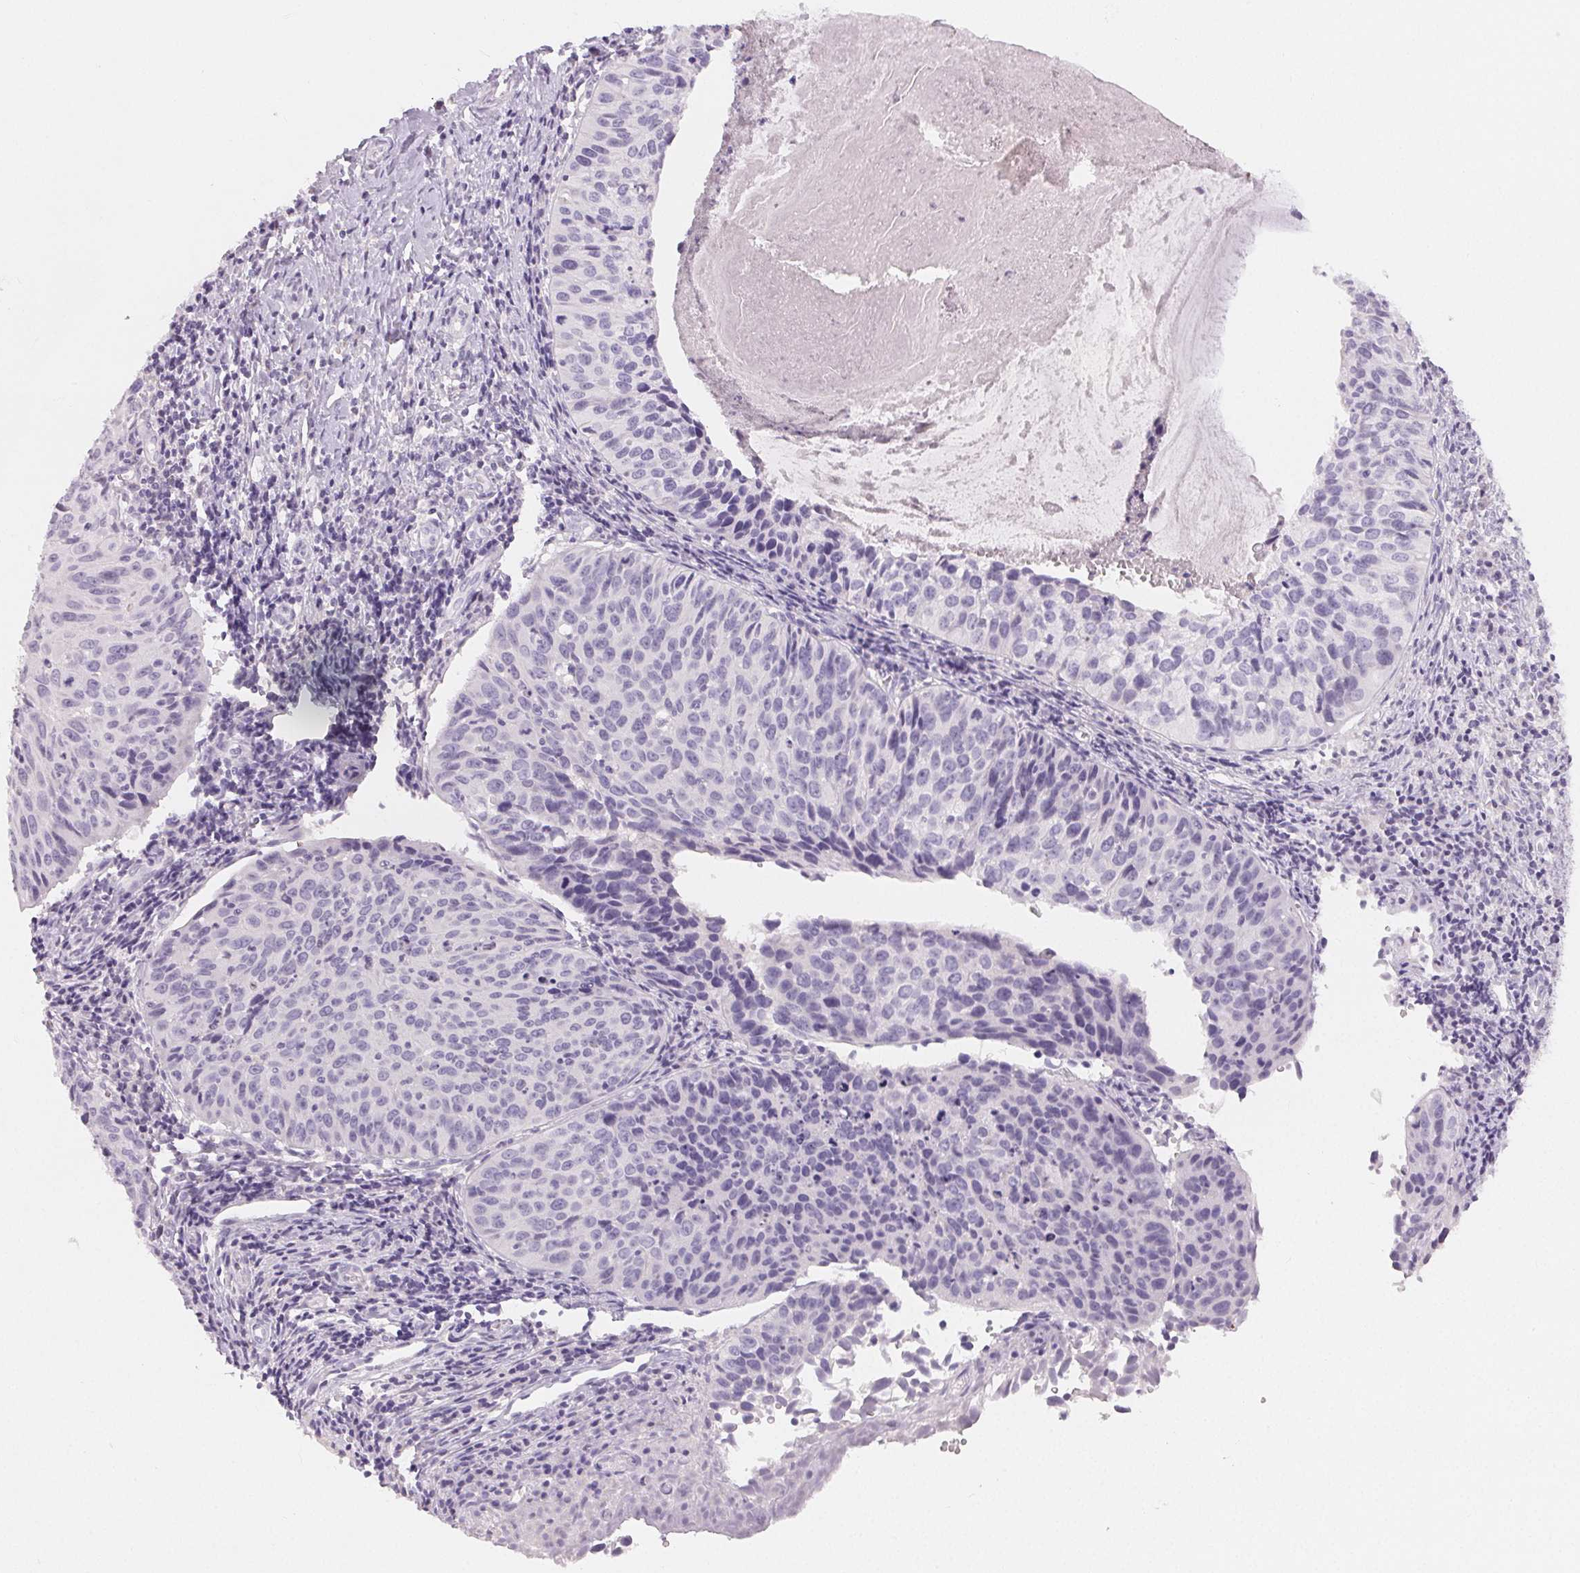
{"staining": {"intensity": "negative", "quantity": "none", "location": "none"}, "tissue": "cervical cancer", "cell_type": "Tumor cells", "image_type": "cancer", "snomed": [{"axis": "morphology", "description": "Squamous cell carcinoma, NOS"}, {"axis": "topography", "description": "Cervix"}], "caption": "Tumor cells show no significant protein staining in cervical cancer. (Stains: DAB (3,3'-diaminobenzidine) immunohistochemistry (IHC) with hematoxylin counter stain, Microscopy: brightfield microscopy at high magnification).", "gene": "MIOX", "patient": {"sex": "female", "age": 31}}